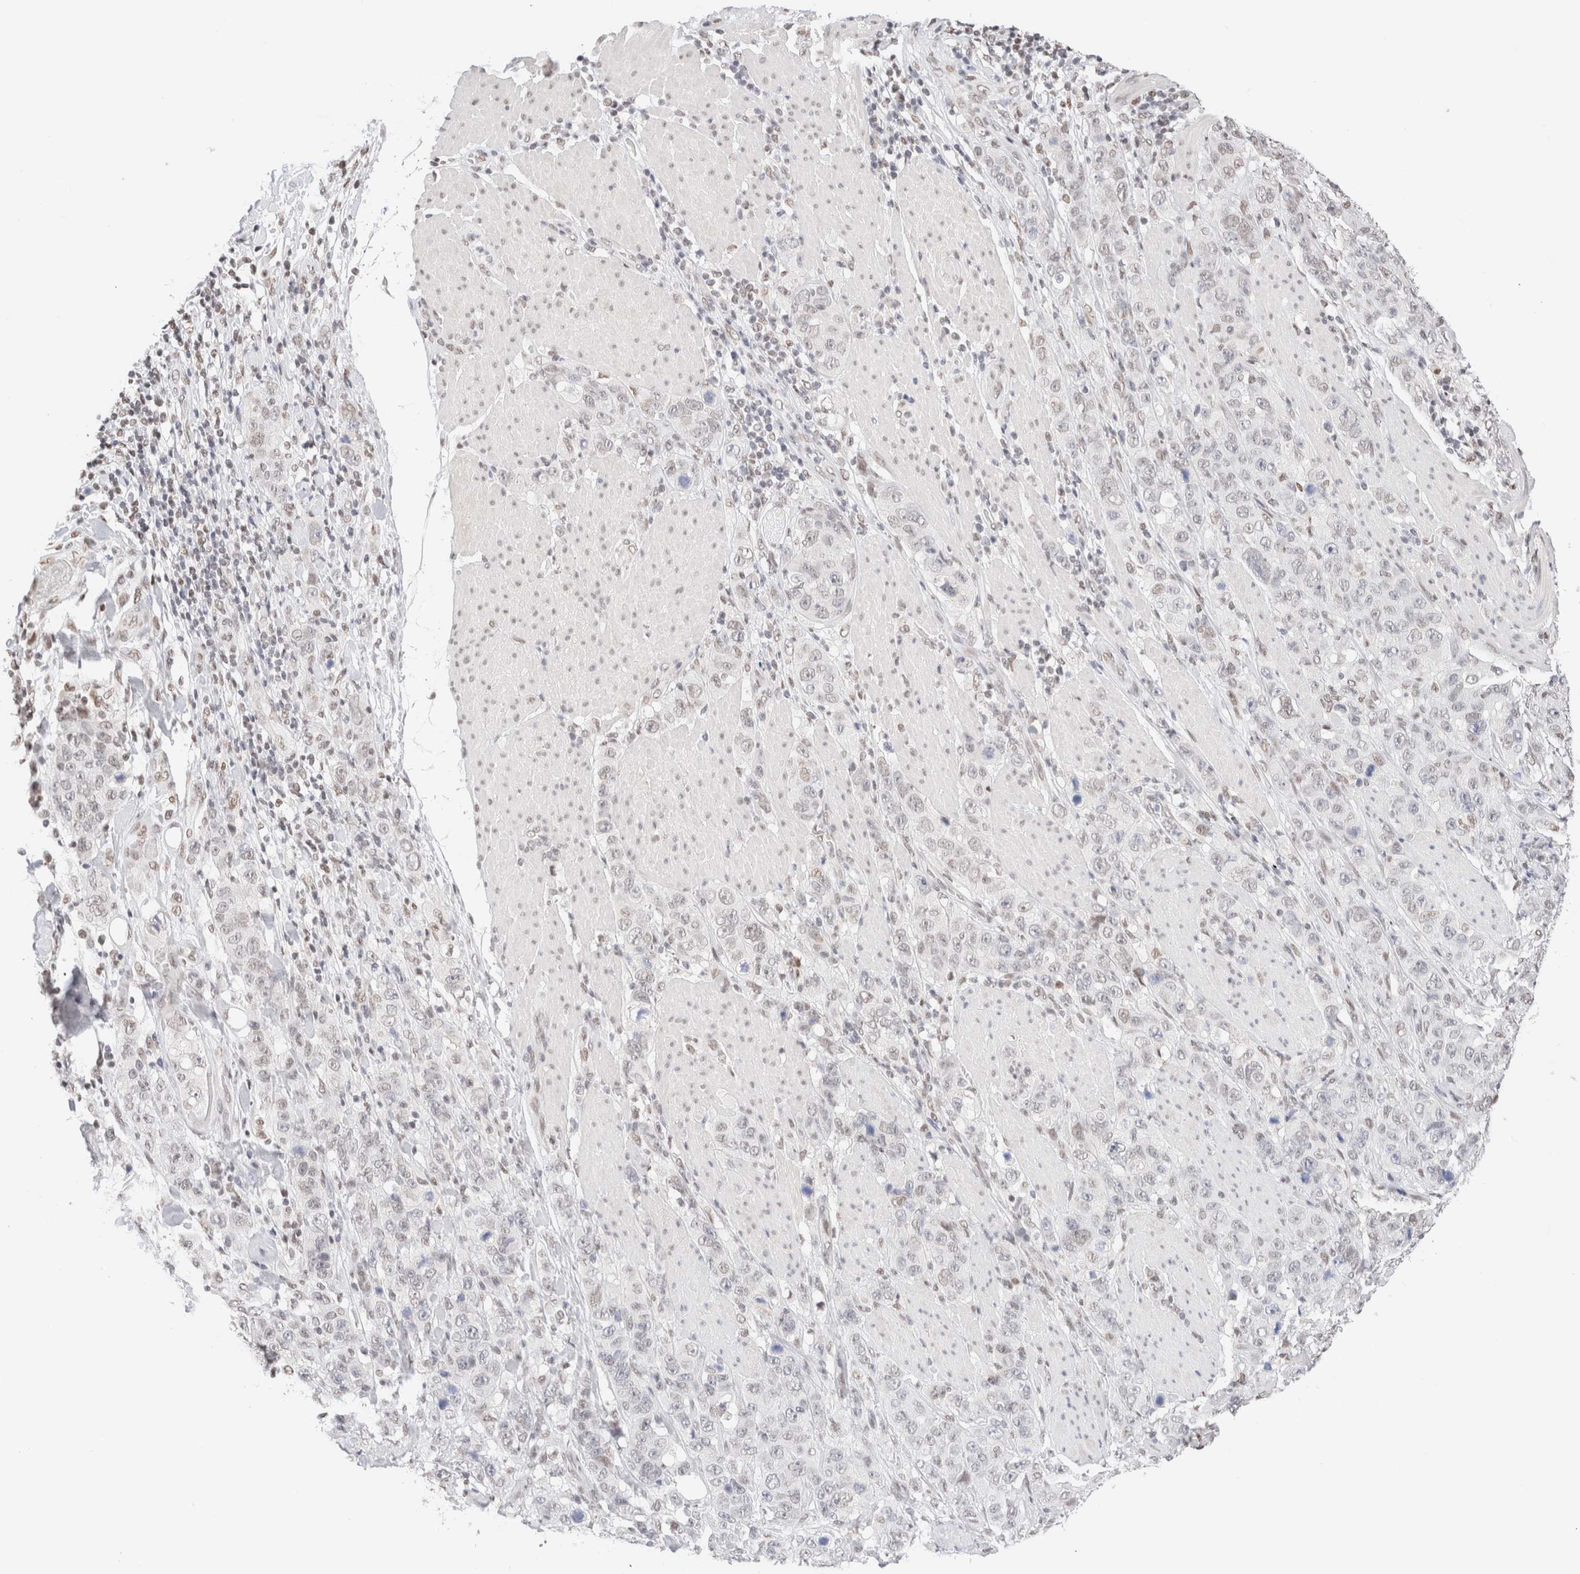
{"staining": {"intensity": "negative", "quantity": "none", "location": "none"}, "tissue": "stomach cancer", "cell_type": "Tumor cells", "image_type": "cancer", "snomed": [{"axis": "morphology", "description": "Adenocarcinoma, NOS"}, {"axis": "topography", "description": "Stomach"}], "caption": "Tumor cells show no significant positivity in stomach cancer. (DAB (3,3'-diaminobenzidine) immunohistochemistry, high magnification).", "gene": "SUPT3H", "patient": {"sex": "male", "age": 48}}